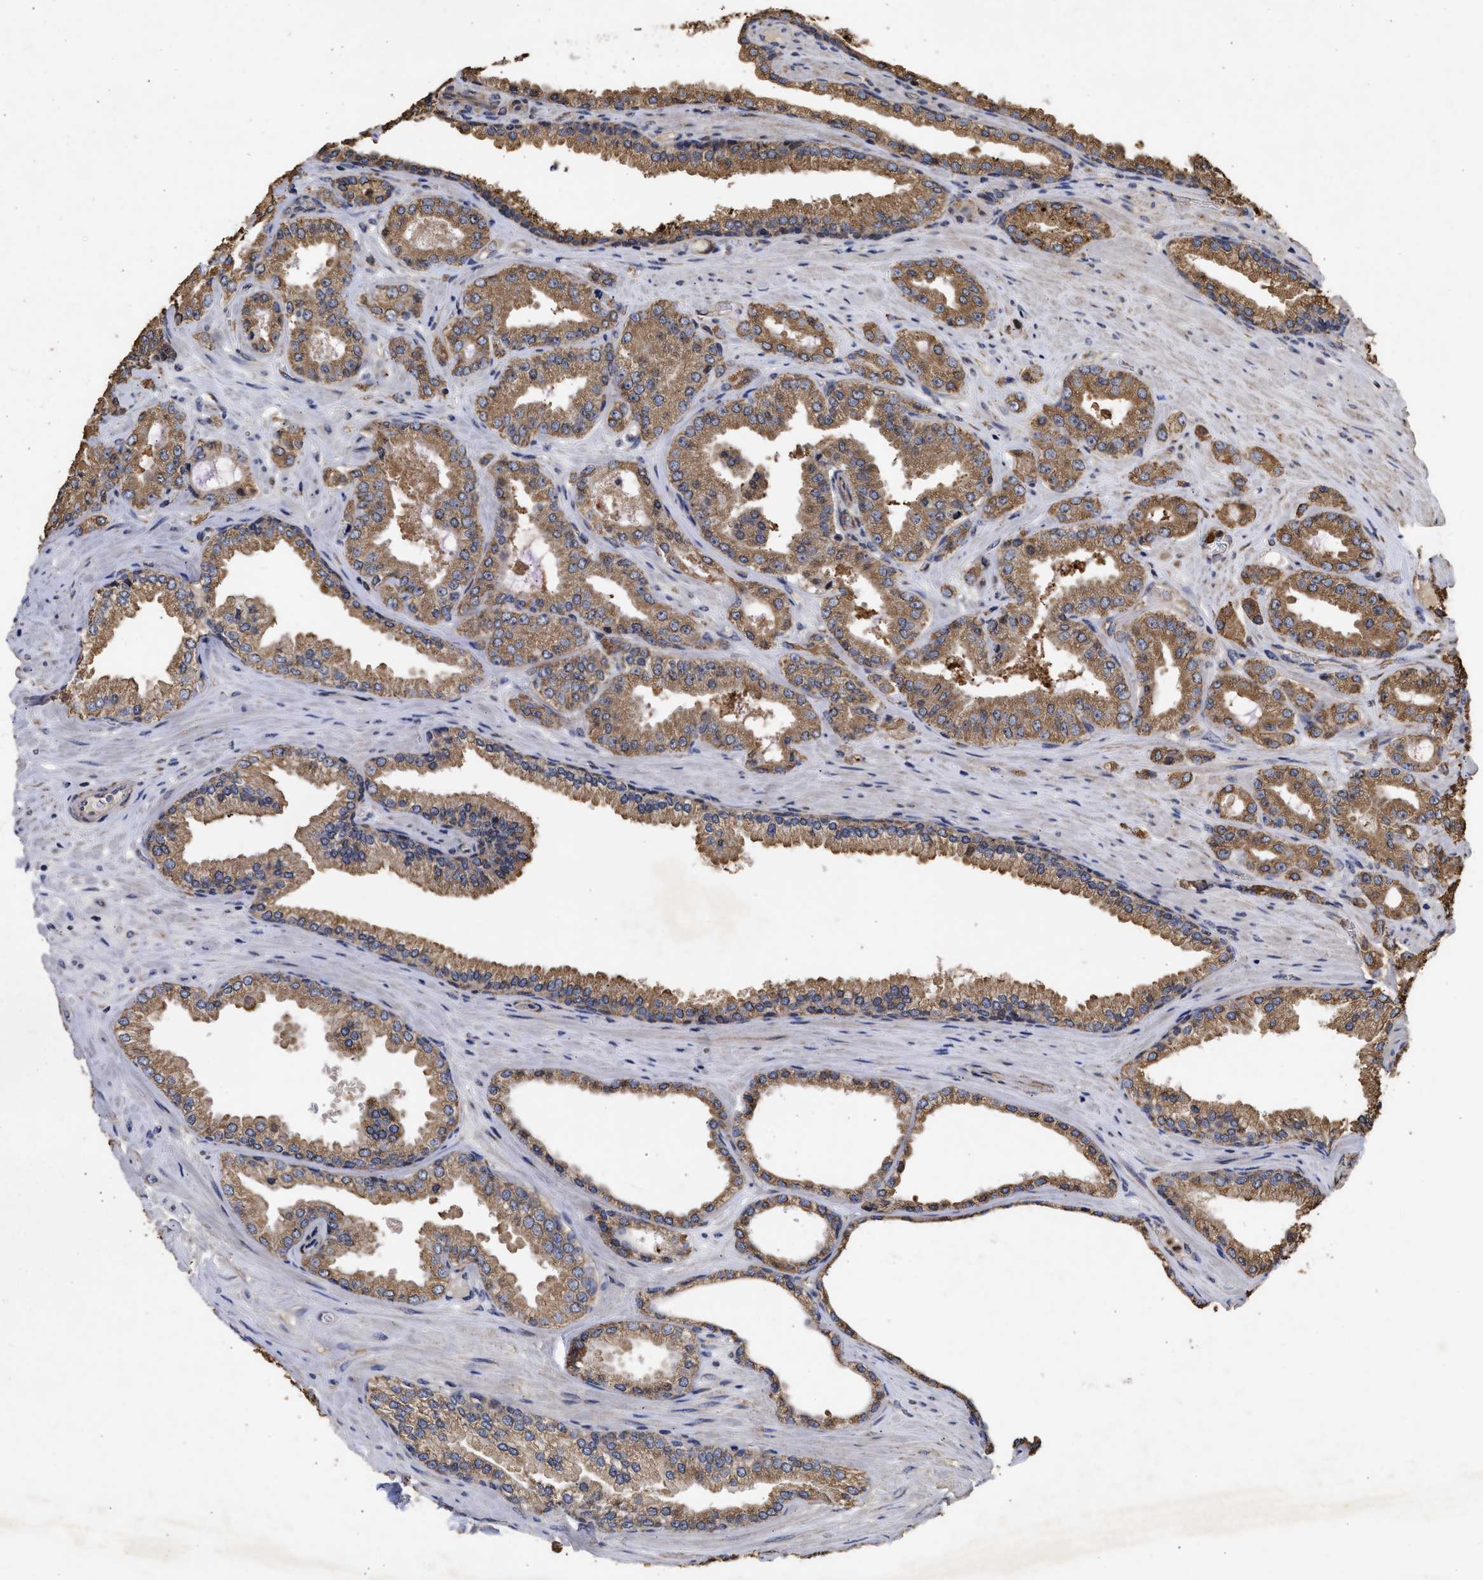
{"staining": {"intensity": "moderate", "quantity": ">75%", "location": "cytoplasmic/membranous"}, "tissue": "prostate cancer", "cell_type": "Tumor cells", "image_type": "cancer", "snomed": [{"axis": "morphology", "description": "Adenocarcinoma, High grade"}, {"axis": "topography", "description": "Prostate"}], "caption": "The immunohistochemical stain labels moderate cytoplasmic/membranous expression in tumor cells of prostate adenocarcinoma (high-grade) tissue.", "gene": "ENSG00000142539", "patient": {"sex": "male", "age": 71}}